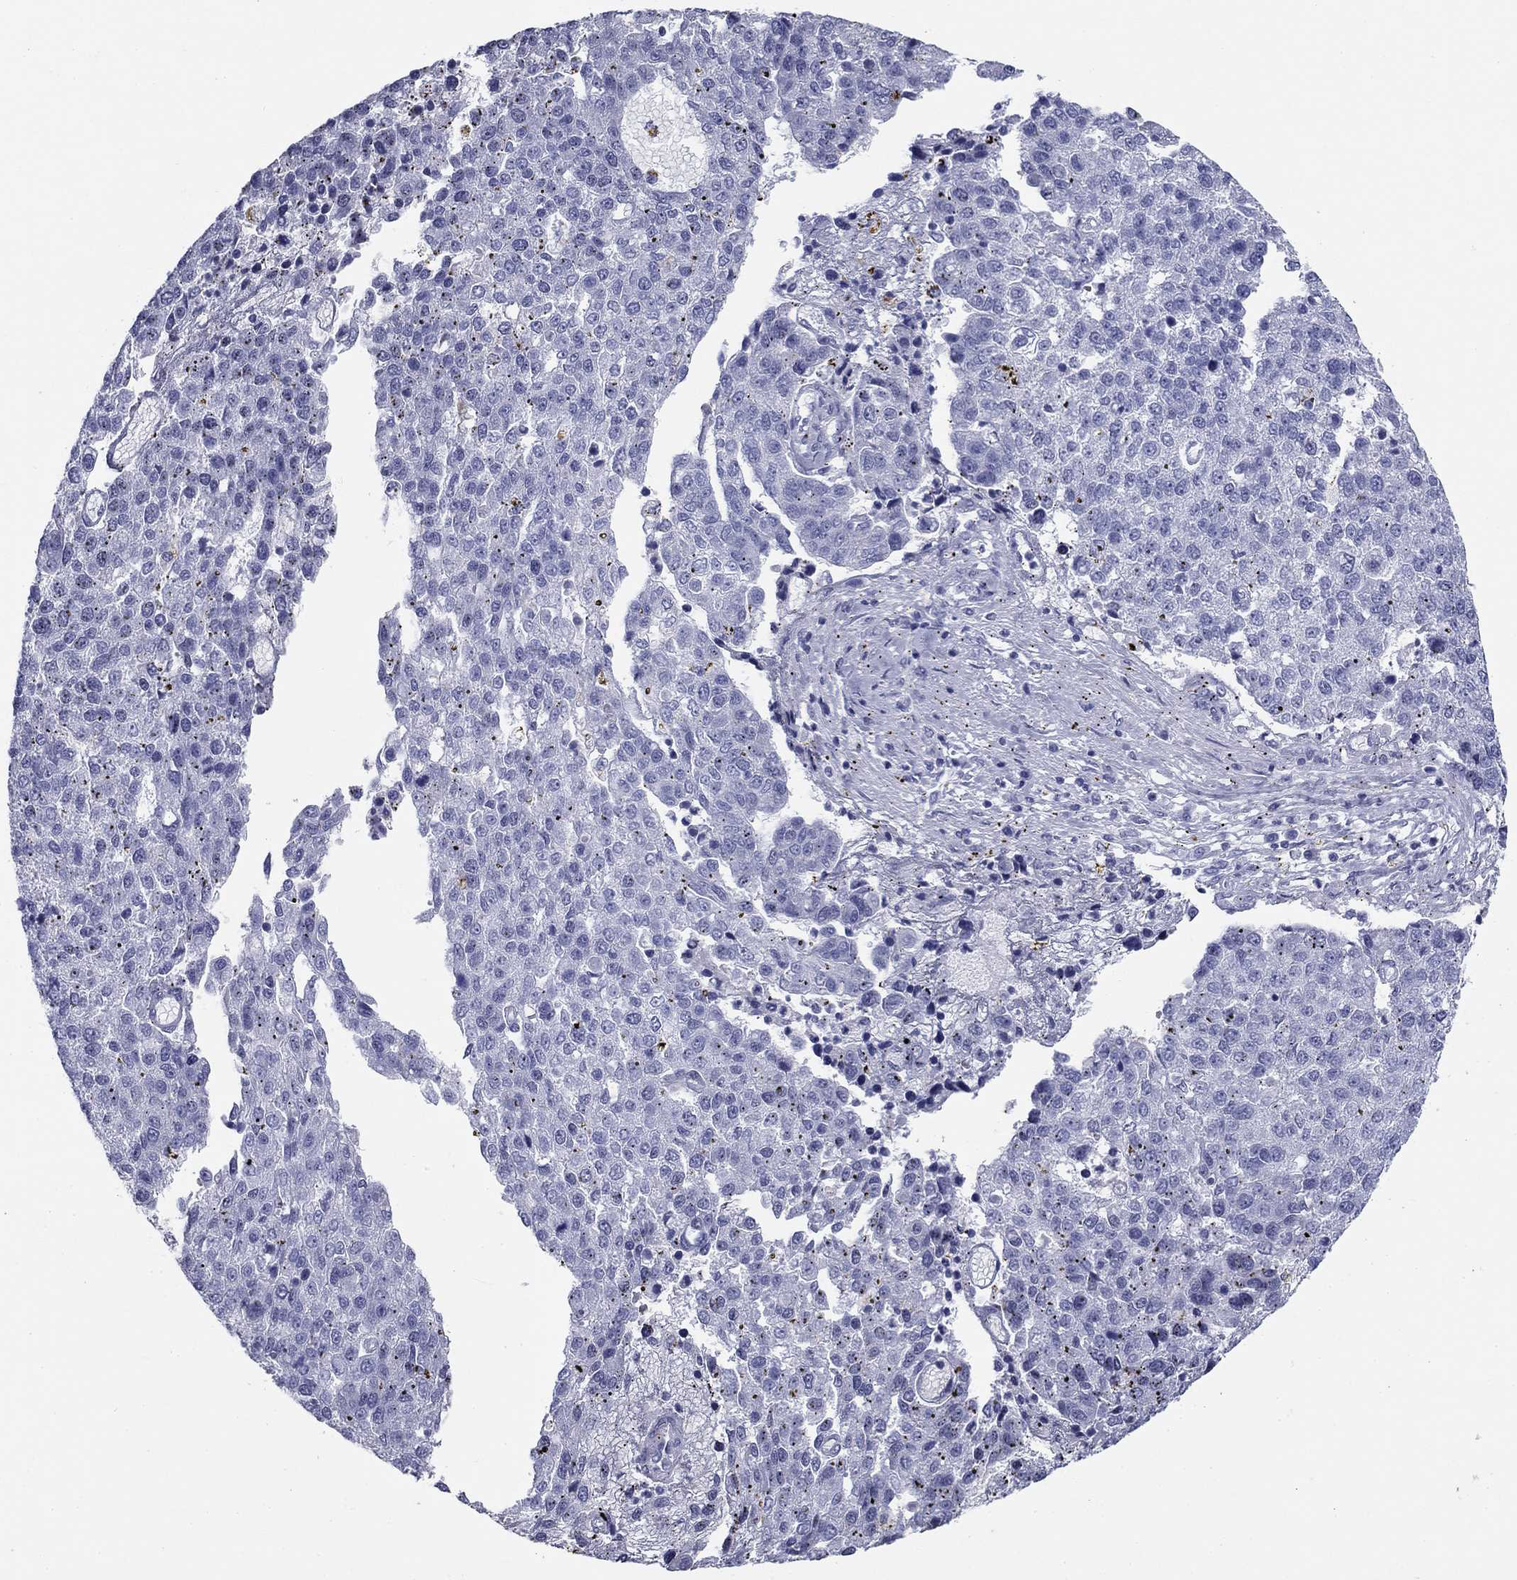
{"staining": {"intensity": "negative", "quantity": "none", "location": "none"}, "tissue": "pancreatic cancer", "cell_type": "Tumor cells", "image_type": "cancer", "snomed": [{"axis": "morphology", "description": "Adenocarcinoma, NOS"}, {"axis": "topography", "description": "Pancreas"}], "caption": "Tumor cells show no significant positivity in adenocarcinoma (pancreatic).", "gene": "ZP2", "patient": {"sex": "female", "age": 61}}